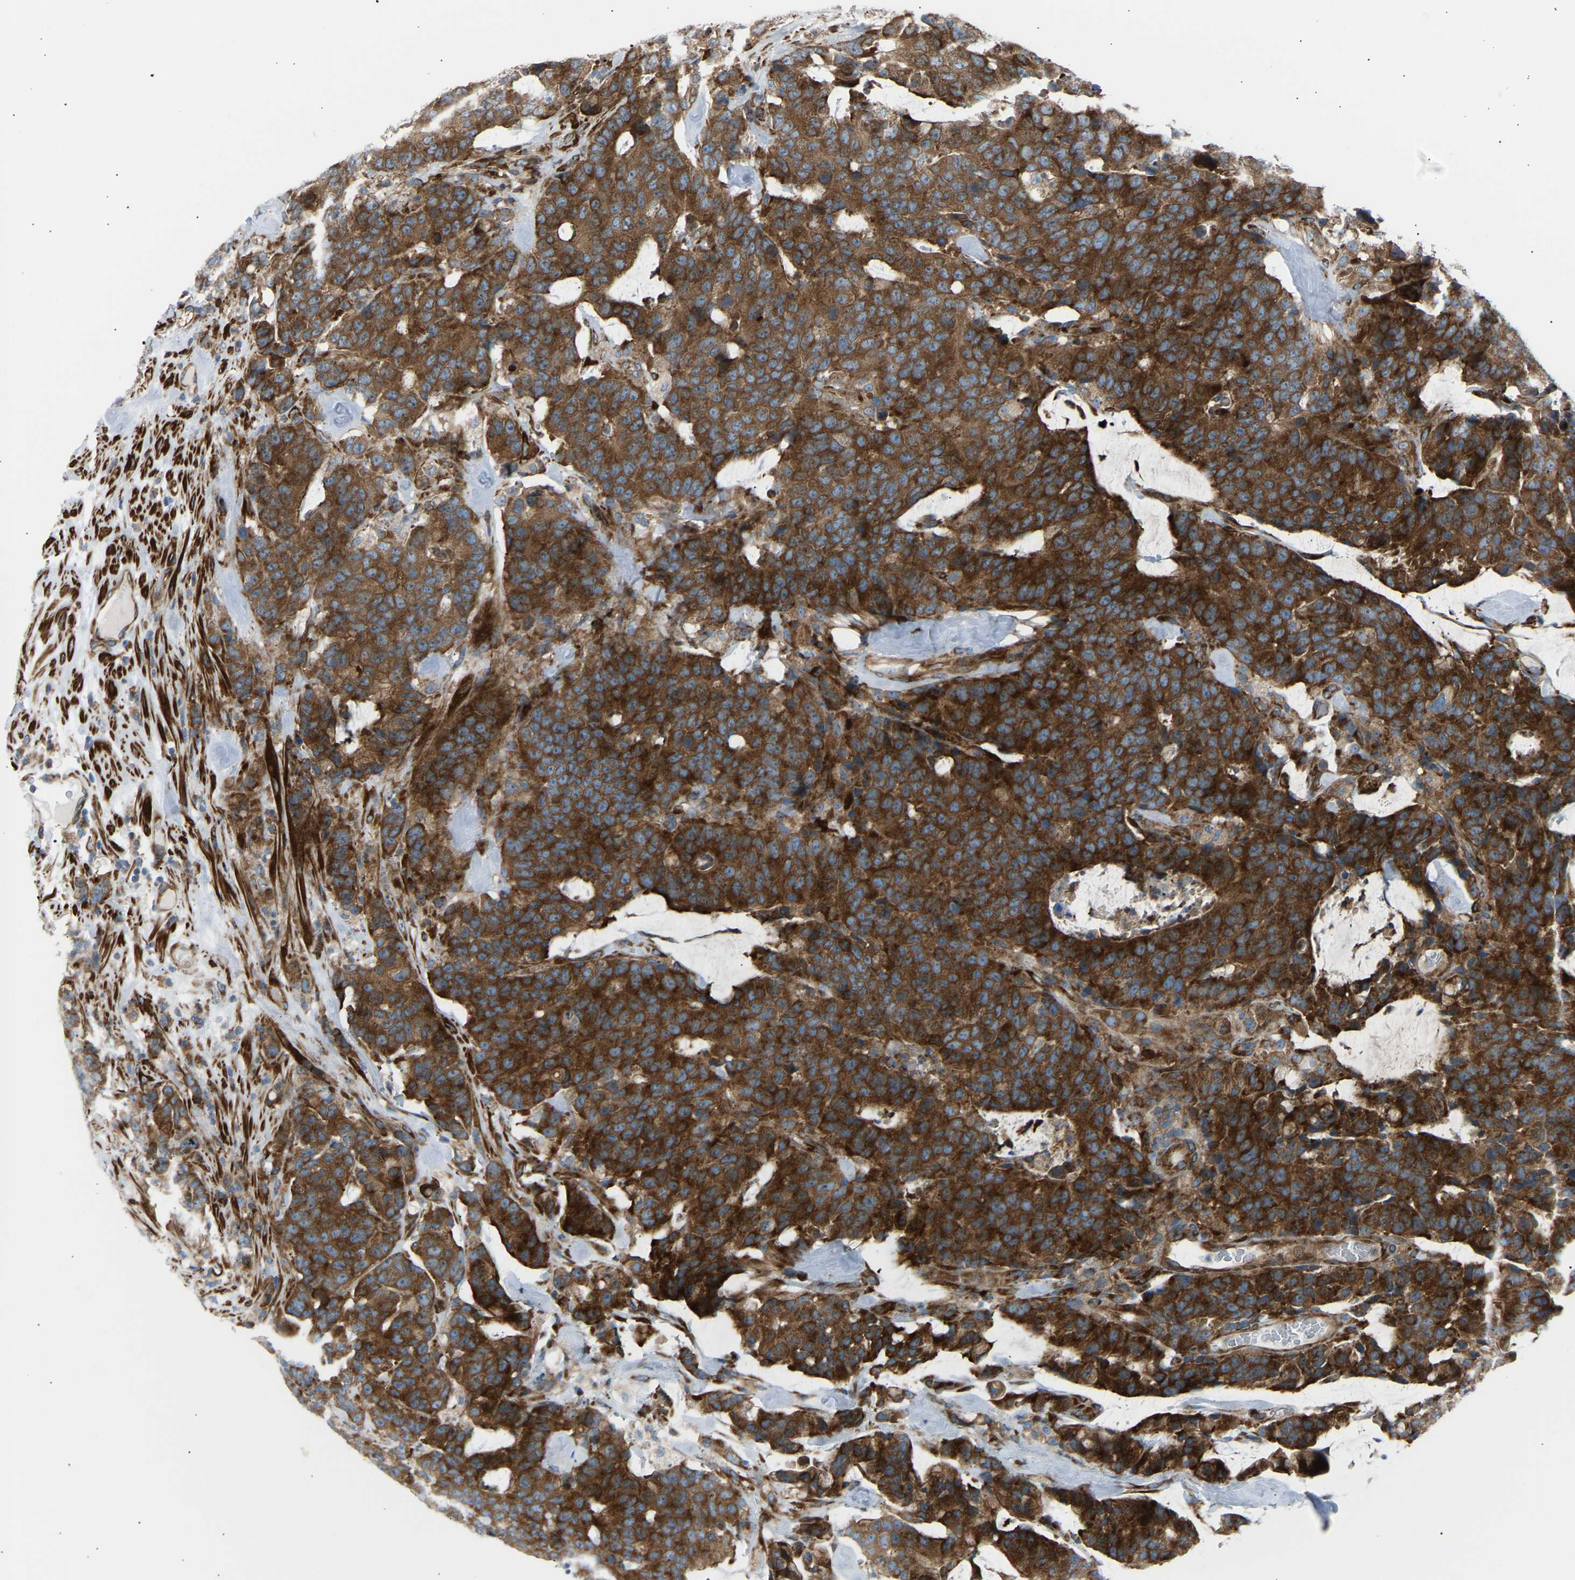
{"staining": {"intensity": "strong", "quantity": ">75%", "location": "cytoplasmic/membranous"}, "tissue": "colorectal cancer", "cell_type": "Tumor cells", "image_type": "cancer", "snomed": [{"axis": "morphology", "description": "Adenocarcinoma, NOS"}, {"axis": "topography", "description": "Colon"}], "caption": "Brown immunohistochemical staining in adenocarcinoma (colorectal) reveals strong cytoplasmic/membranous staining in about >75% of tumor cells. (IHC, brightfield microscopy, high magnification).", "gene": "VPS41", "patient": {"sex": "female", "age": 86}}